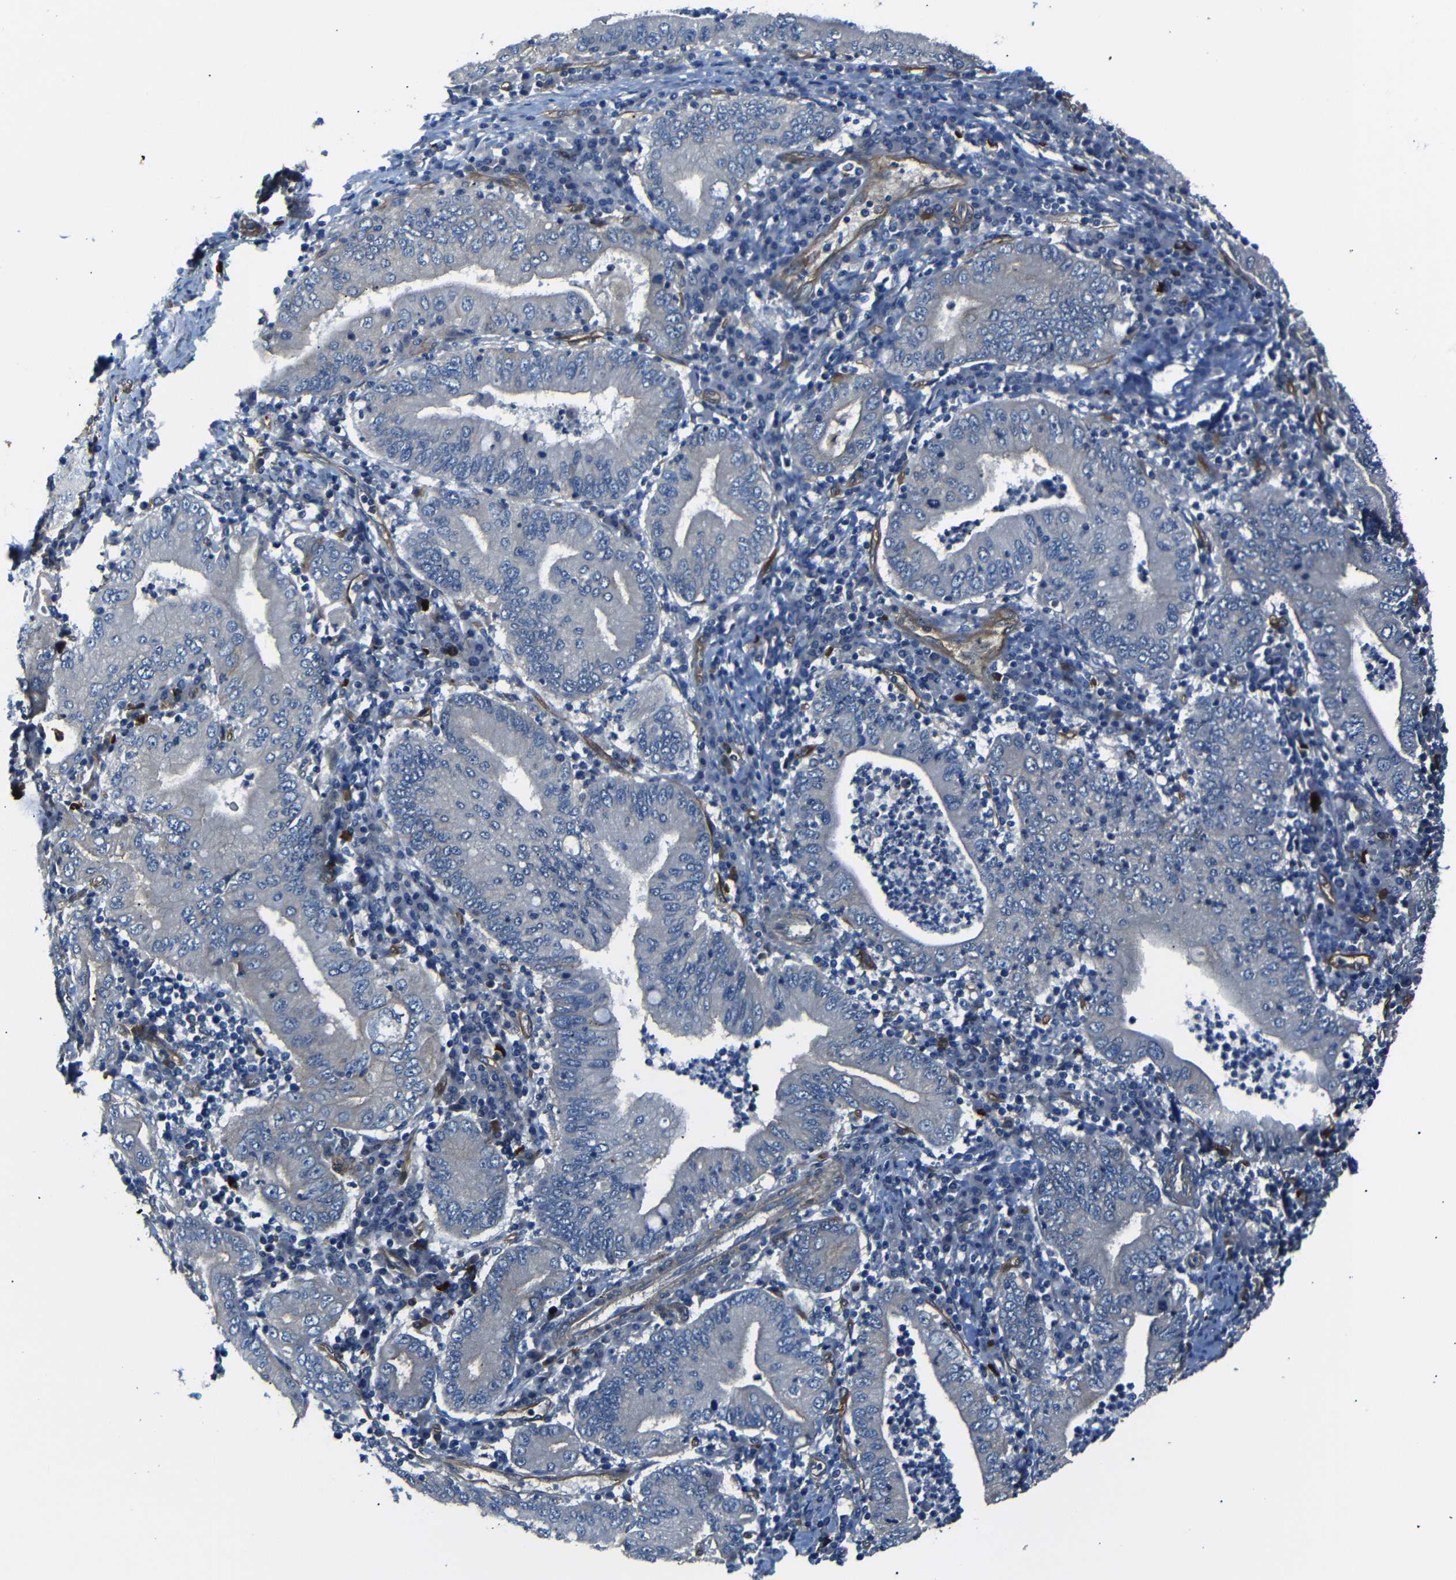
{"staining": {"intensity": "negative", "quantity": "none", "location": "none"}, "tissue": "stomach cancer", "cell_type": "Tumor cells", "image_type": "cancer", "snomed": [{"axis": "morphology", "description": "Normal tissue, NOS"}, {"axis": "morphology", "description": "Adenocarcinoma, NOS"}, {"axis": "topography", "description": "Esophagus"}, {"axis": "topography", "description": "Stomach, upper"}, {"axis": "topography", "description": "Peripheral nerve tissue"}], "caption": "IHC photomicrograph of adenocarcinoma (stomach) stained for a protein (brown), which exhibits no positivity in tumor cells.", "gene": "MYO1B", "patient": {"sex": "male", "age": 62}}